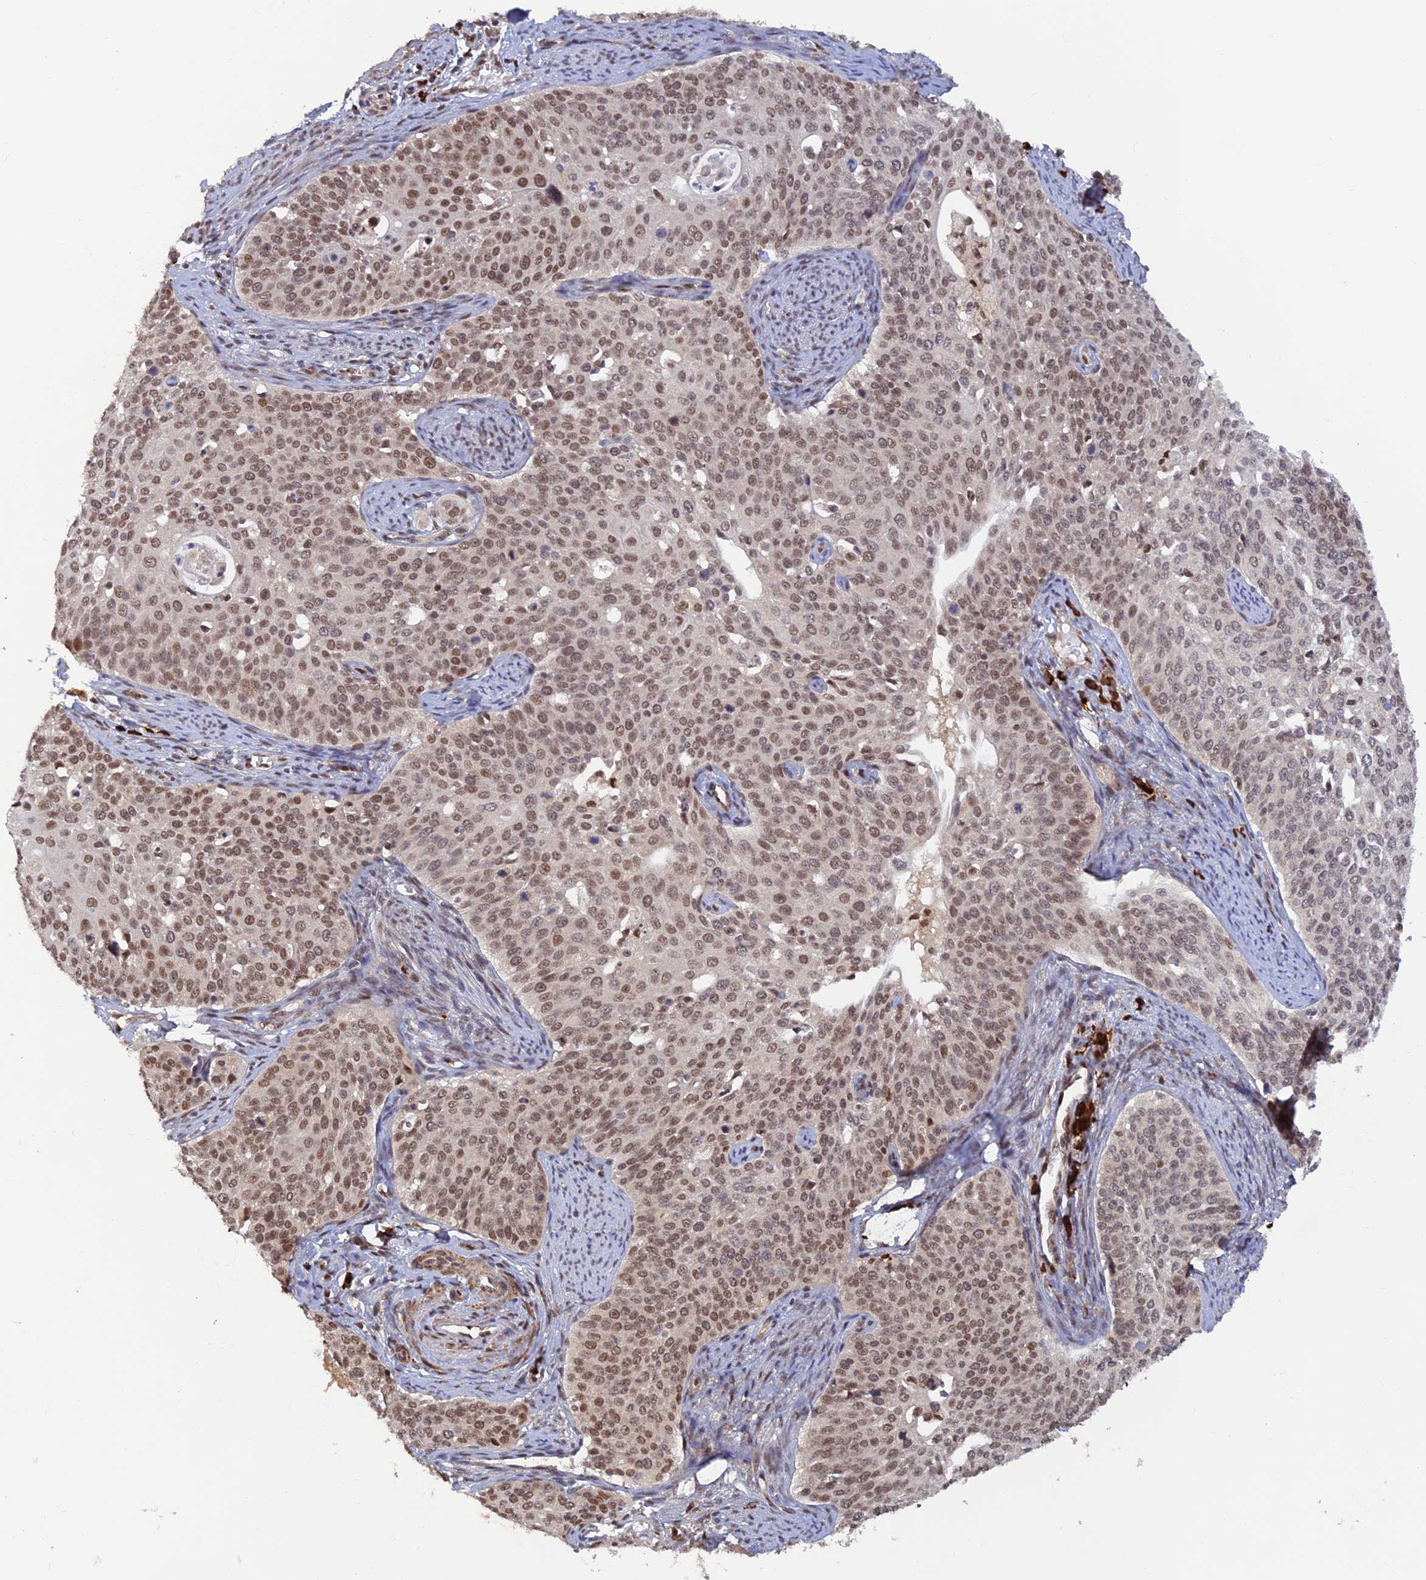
{"staining": {"intensity": "moderate", "quantity": ">75%", "location": "nuclear"}, "tissue": "cervical cancer", "cell_type": "Tumor cells", "image_type": "cancer", "snomed": [{"axis": "morphology", "description": "Squamous cell carcinoma, NOS"}, {"axis": "topography", "description": "Cervix"}], "caption": "DAB immunohistochemical staining of human cervical cancer (squamous cell carcinoma) reveals moderate nuclear protein staining in approximately >75% of tumor cells.", "gene": "ZNF565", "patient": {"sex": "female", "age": 44}}